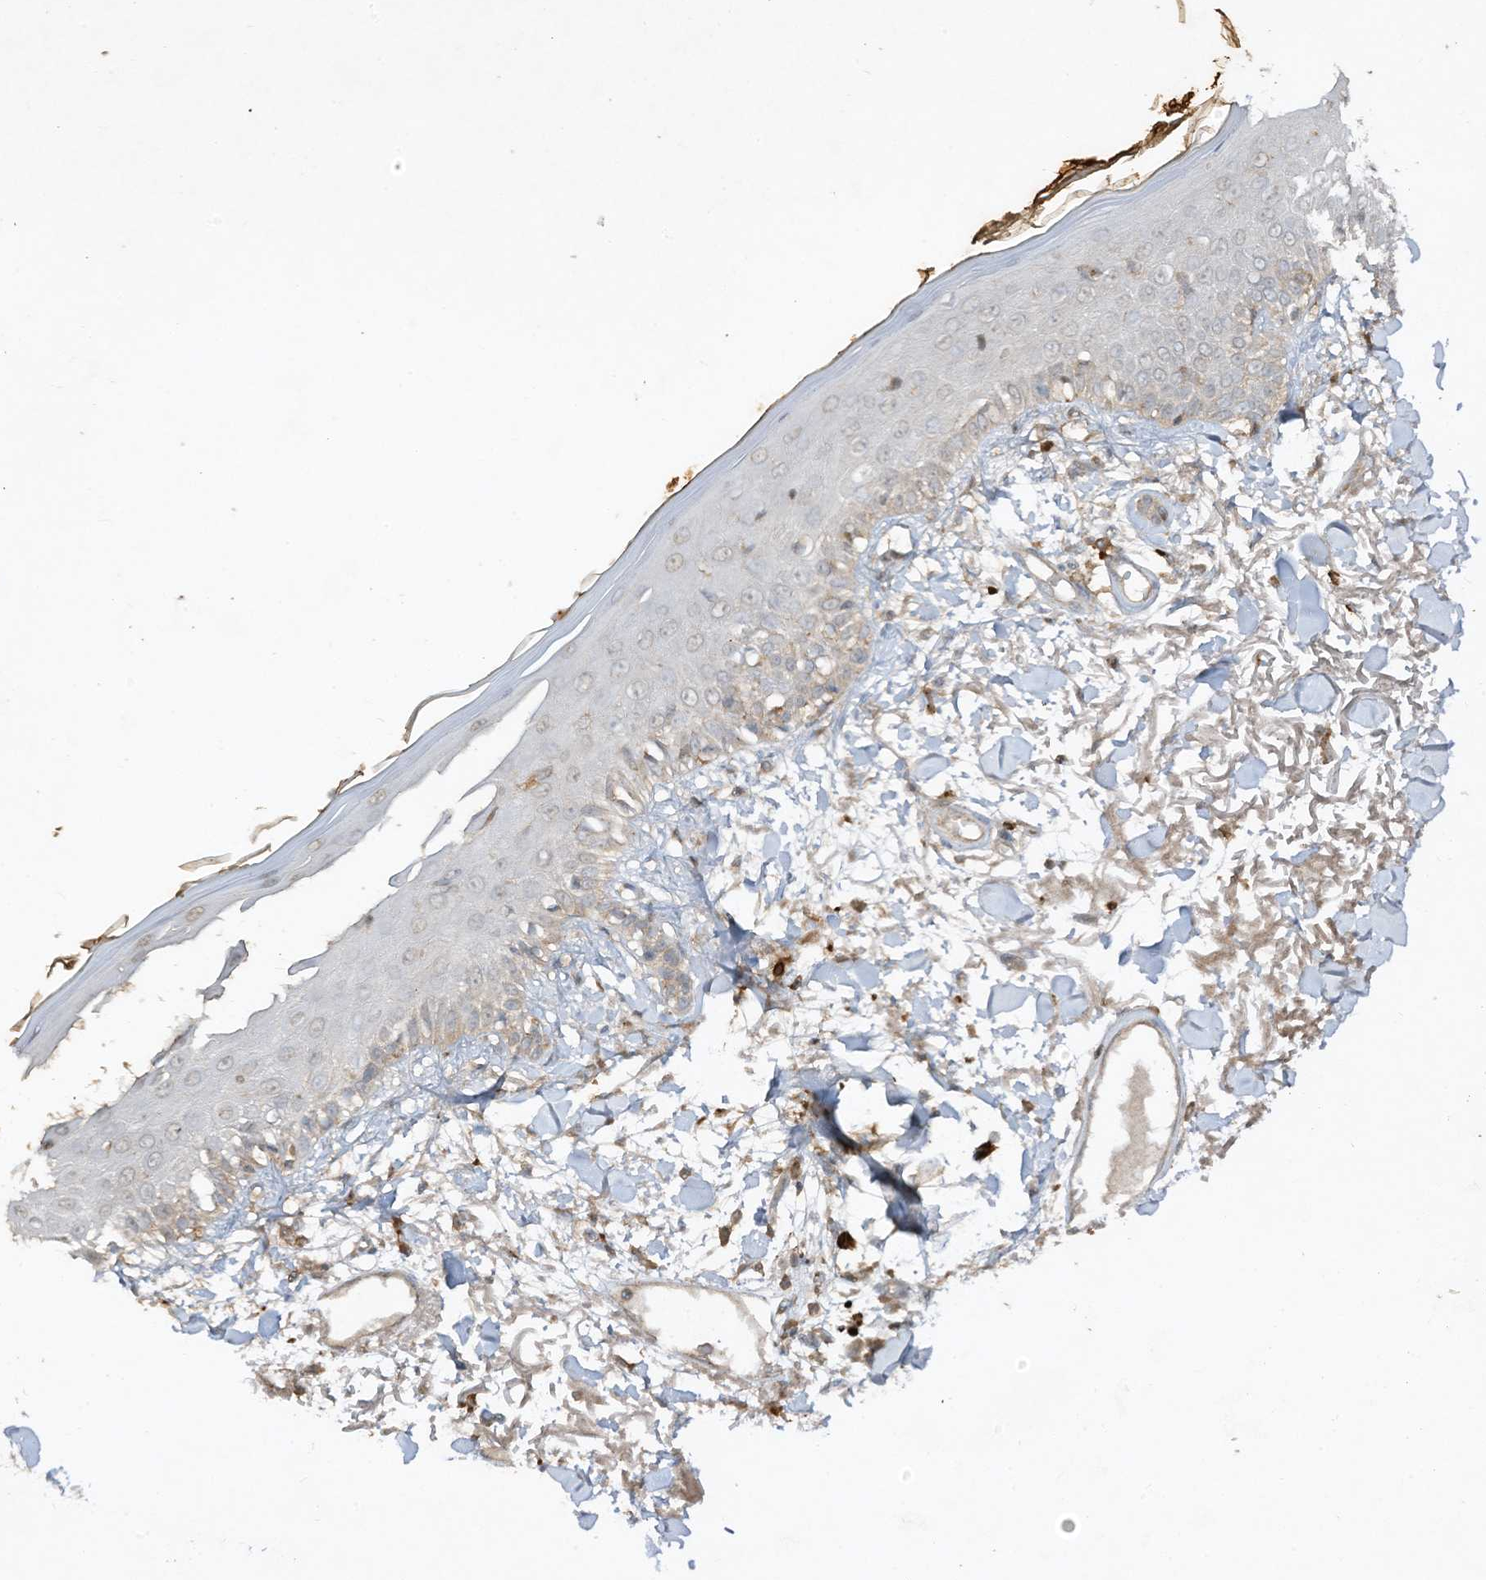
{"staining": {"intensity": "moderate", "quantity": "25%-75%", "location": "cytoplasmic/membranous"}, "tissue": "skin", "cell_type": "Fibroblasts", "image_type": "normal", "snomed": [{"axis": "morphology", "description": "Normal tissue, NOS"}, {"axis": "morphology", "description": "Squamous cell carcinoma, NOS"}, {"axis": "topography", "description": "Skin"}, {"axis": "topography", "description": "Peripheral nerve tissue"}], "caption": "Fibroblasts exhibit medium levels of moderate cytoplasmic/membranous expression in approximately 25%-75% of cells in normal human skin.", "gene": "LDAH", "patient": {"sex": "male", "age": 83}}